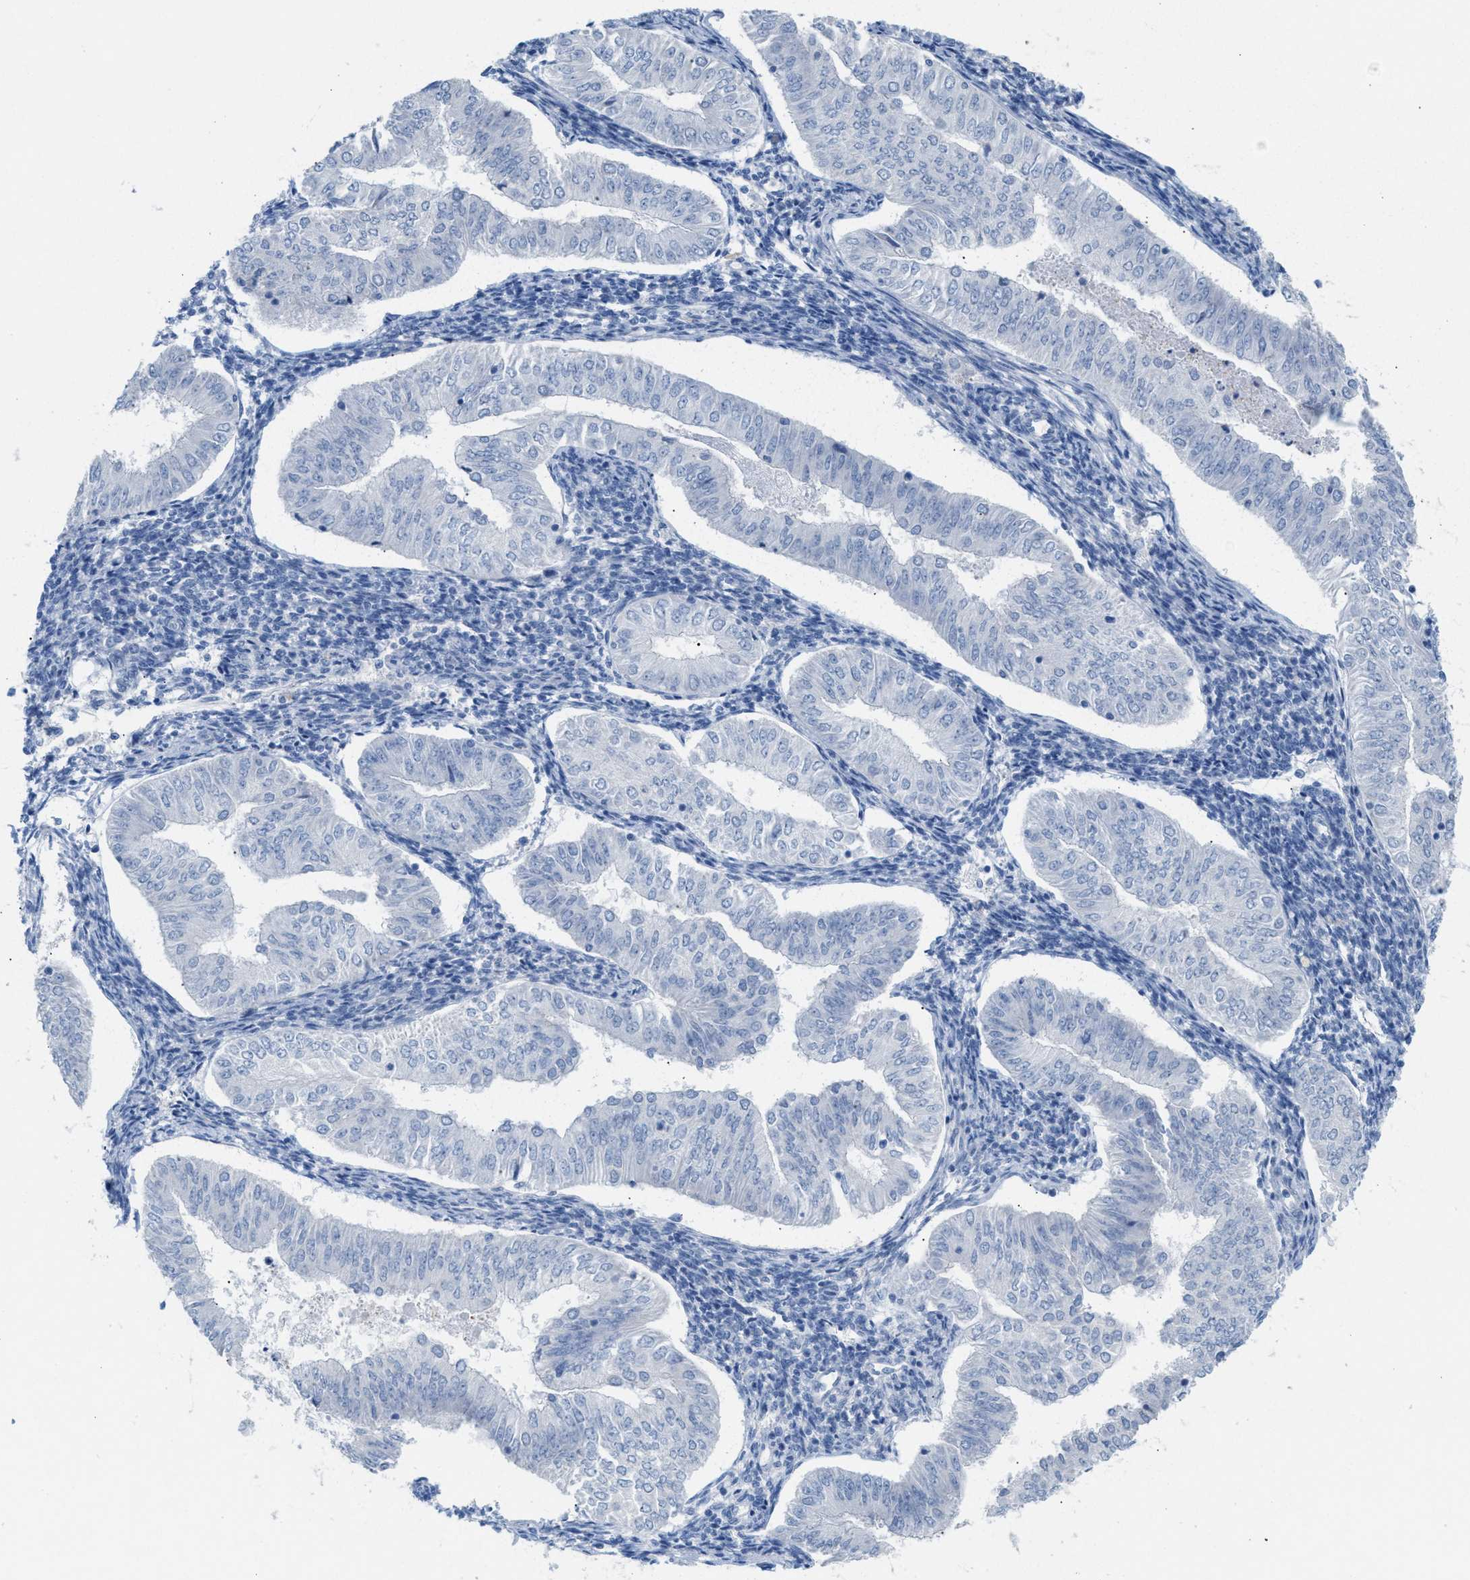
{"staining": {"intensity": "negative", "quantity": "none", "location": "none"}, "tissue": "endometrial cancer", "cell_type": "Tumor cells", "image_type": "cancer", "snomed": [{"axis": "morphology", "description": "Normal tissue, NOS"}, {"axis": "morphology", "description": "Adenocarcinoma, NOS"}, {"axis": "topography", "description": "Endometrium"}], "caption": "Human adenocarcinoma (endometrial) stained for a protein using IHC shows no expression in tumor cells.", "gene": "MPP3", "patient": {"sex": "female", "age": 53}}